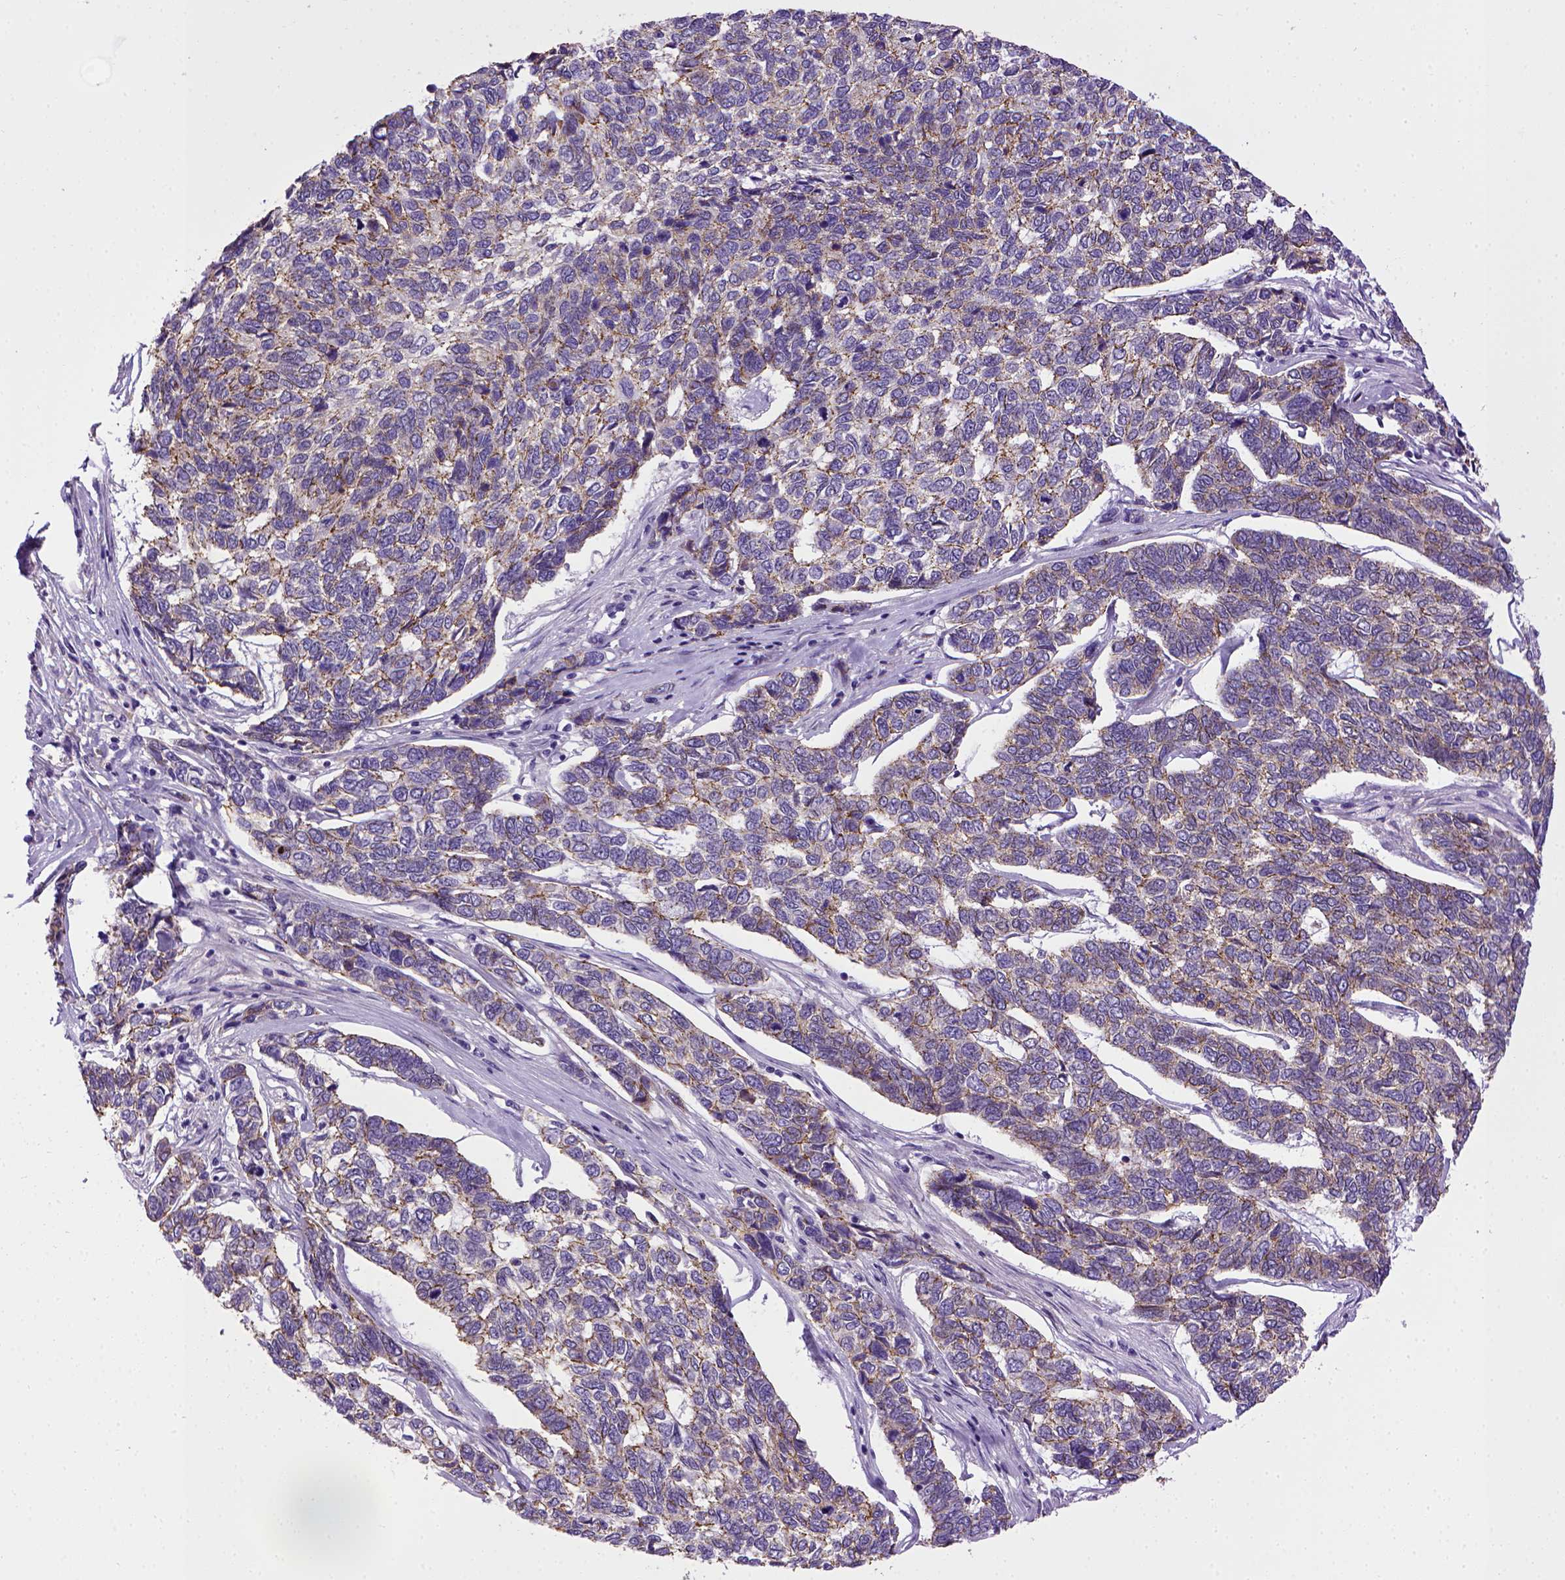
{"staining": {"intensity": "moderate", "quantity": "25%-75%", "location": "cytoplasmic/membranous"}, "tissue": "skin cancer", "cell_type": "Tumor cells", "image_type": "cancer", "snomed": [{"axis": "morphology", "description": "Basal cell carcinoma"}, {"axis": "topography", "description": "Skin"}], "caption": "This is a micrograph of immunohistochemistry staining of skin cancer (basal cell carcinoma), which shows moderate staining in the cytoplasmic/membranous of tumor cells.", "gene": "CDH1", "patient": {"sex": "female", "age": 65}}